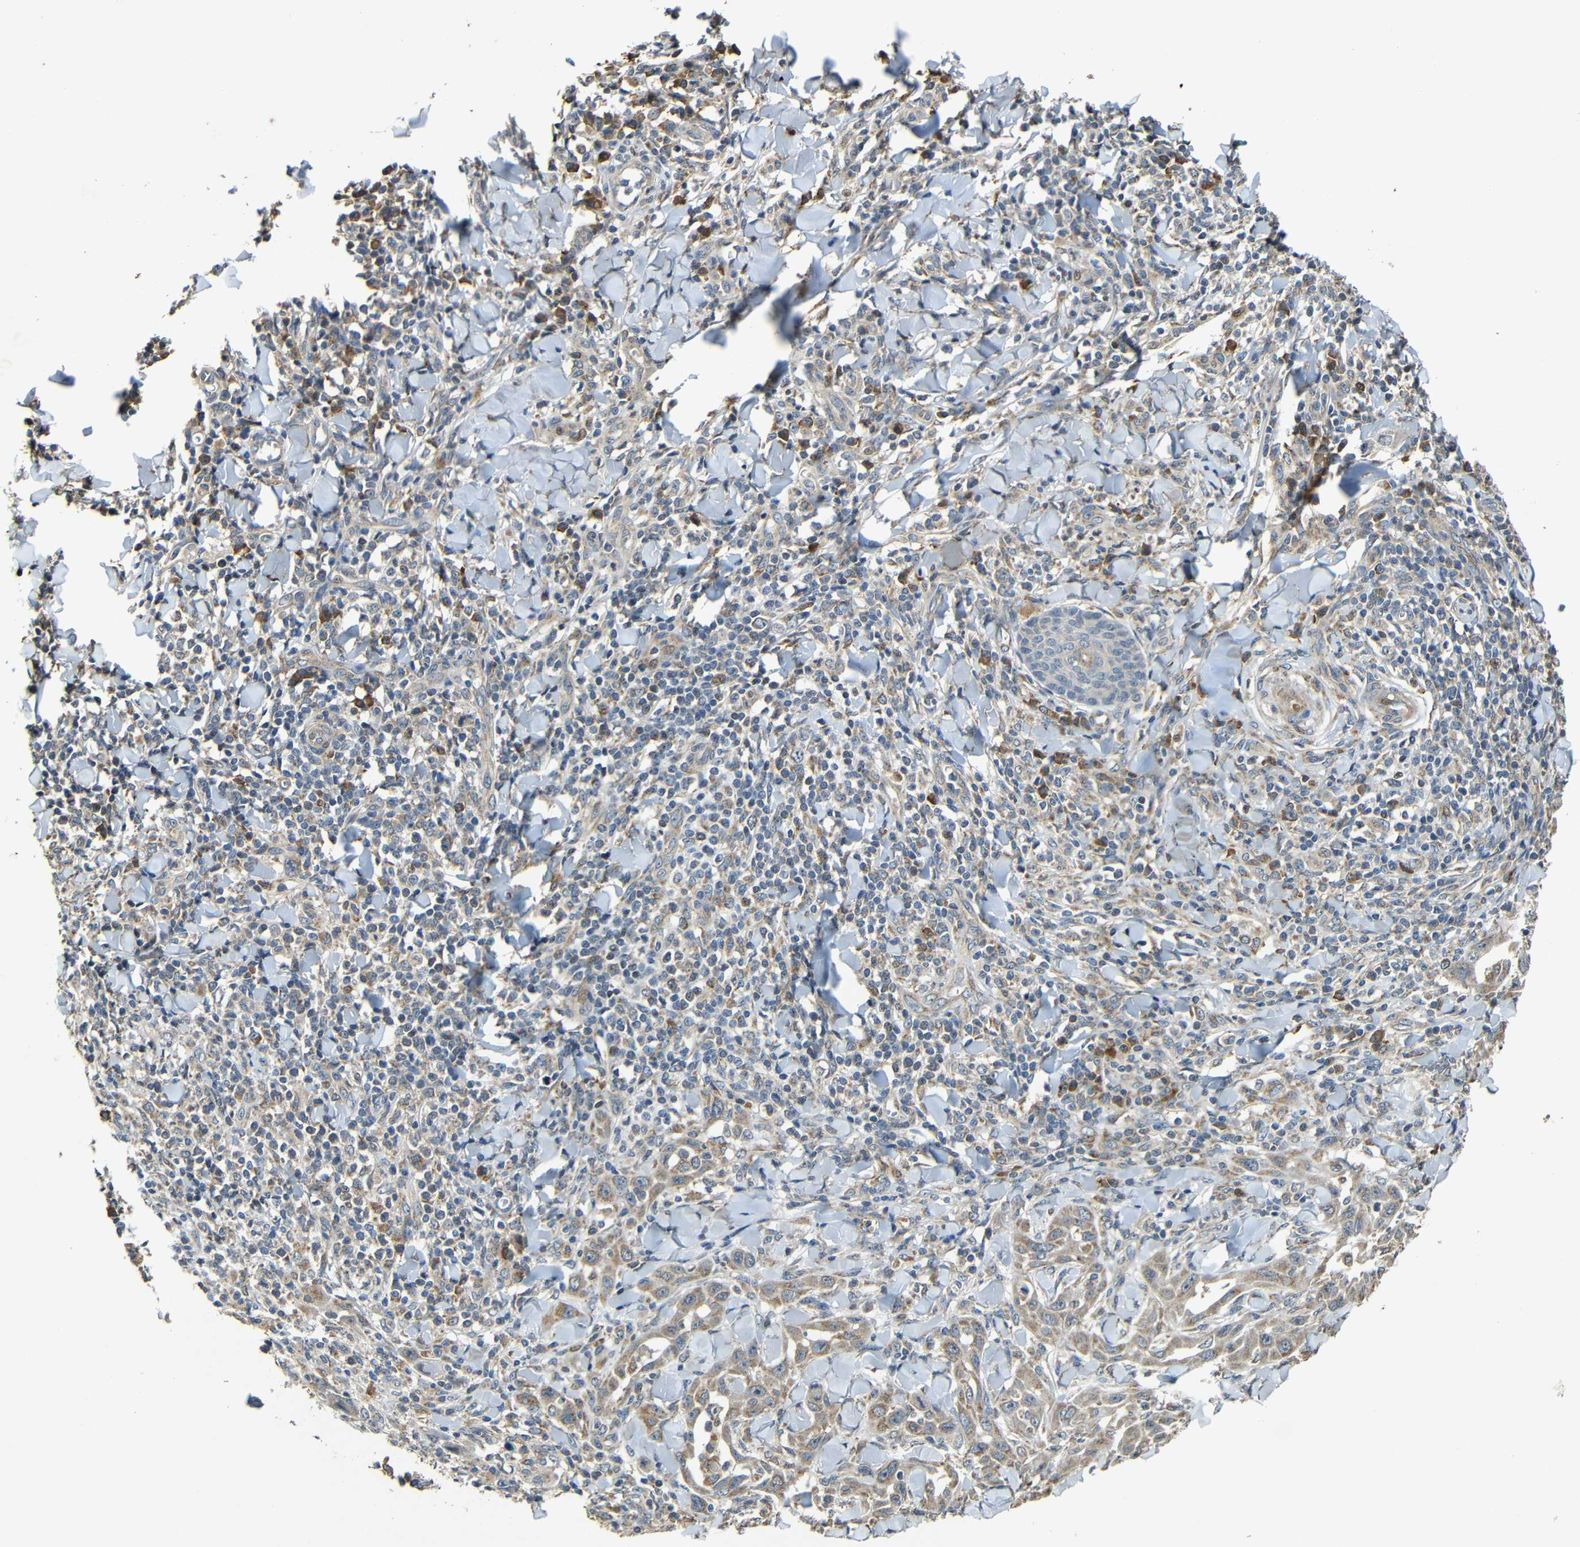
{"staining": {"intensity": "weak", "quantity": ">75%", "location": "cytoplasmic/membranous"}, "tissue": "skin cancer", "cell_type": "Tumor cells", "image_type": "cancer", "snomed": [{"axis": "morphology", "description": "Squamous cell carcinoma, NOS"}, {"axis": "topography", "description": "Skin"}], "caption": "Protein staining of skin squamous cell carcinoma tissue reveals weak cytoplasmic/membranous expression in about >75% of tumor cells.", "gene": "KAZALD1", "patient": {"sex": "male", "age": 24}}